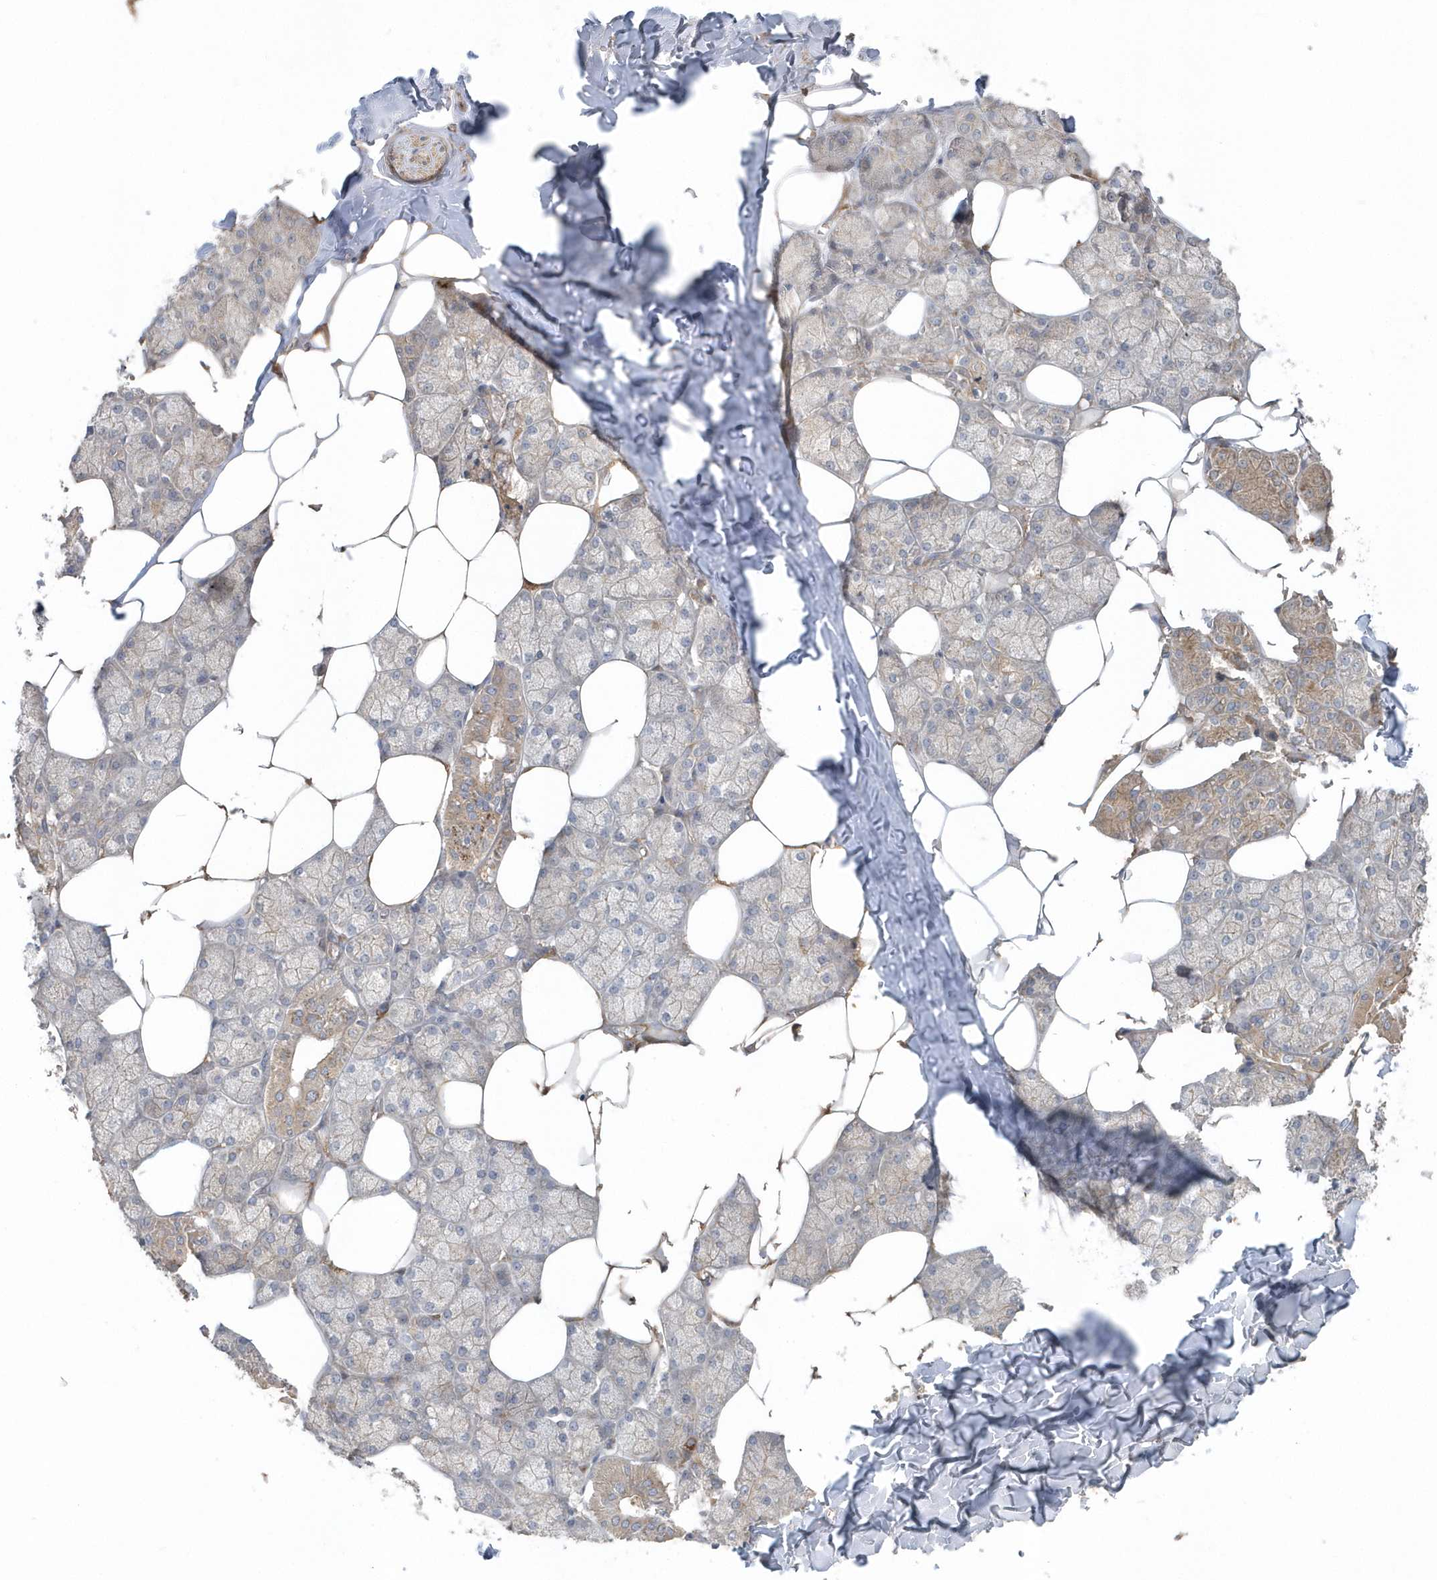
{"staining": {"intensity": "weak", "quantity": "25%-75%", "location": "cytoplasmic/membranous"}, "tissue": "salivary gland", "cell_type": "Glandular cells", "image_type": "normal", "snomed": [{"axis": "morphology", "description": "Normal tissue, NOS"}, {"axis": "topography", "description": "Salivary gland"}], "caption": "Glandular cells display low levels of weak cytoplasmic/membranous positivity in about 25%-75% of cells in normal salivary gland.", "gene": "ACTR1A", "patient": {"sex": "male", "age": 62}}